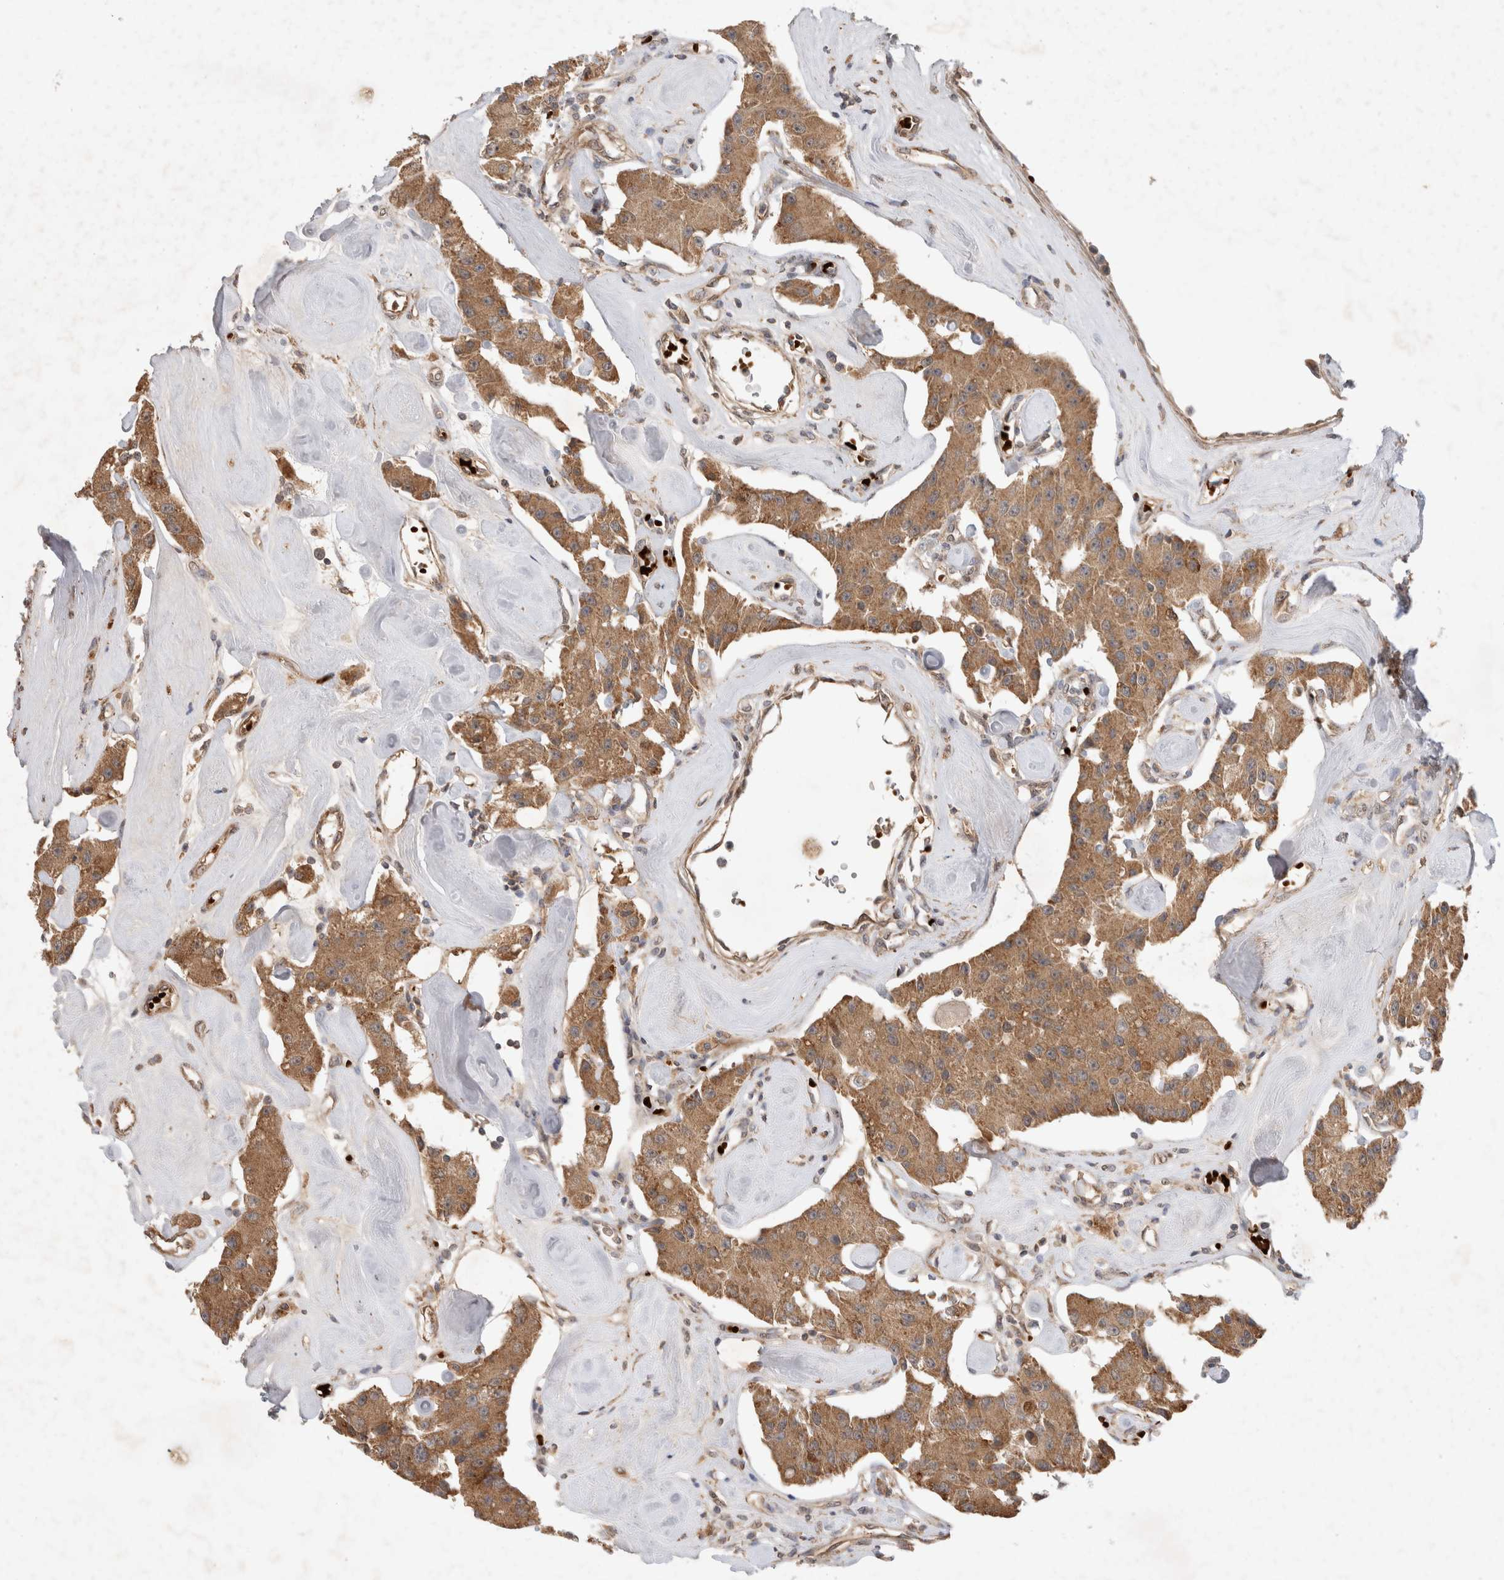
{"staining": {"intensity": "moderate", "quantity": ">75%", "location": "cytoplasmic/membranous"}, "tissue": "carcinoid", "cell_type": "Tumor cells", "image_type": "cancer", "snomed": [{"axis": "morphology", "description": "Carcinoid, malignant, NOS"}, {"axis": "topography", "description": "Pancreas"}], "caption": "This is an image of IHC staining of carcinoid, which shows moderate staining in the cytoplasmic/membranous of tumor cells.", "gene": "FAM221A", "patient": {"sex": "male", "age": 41}}